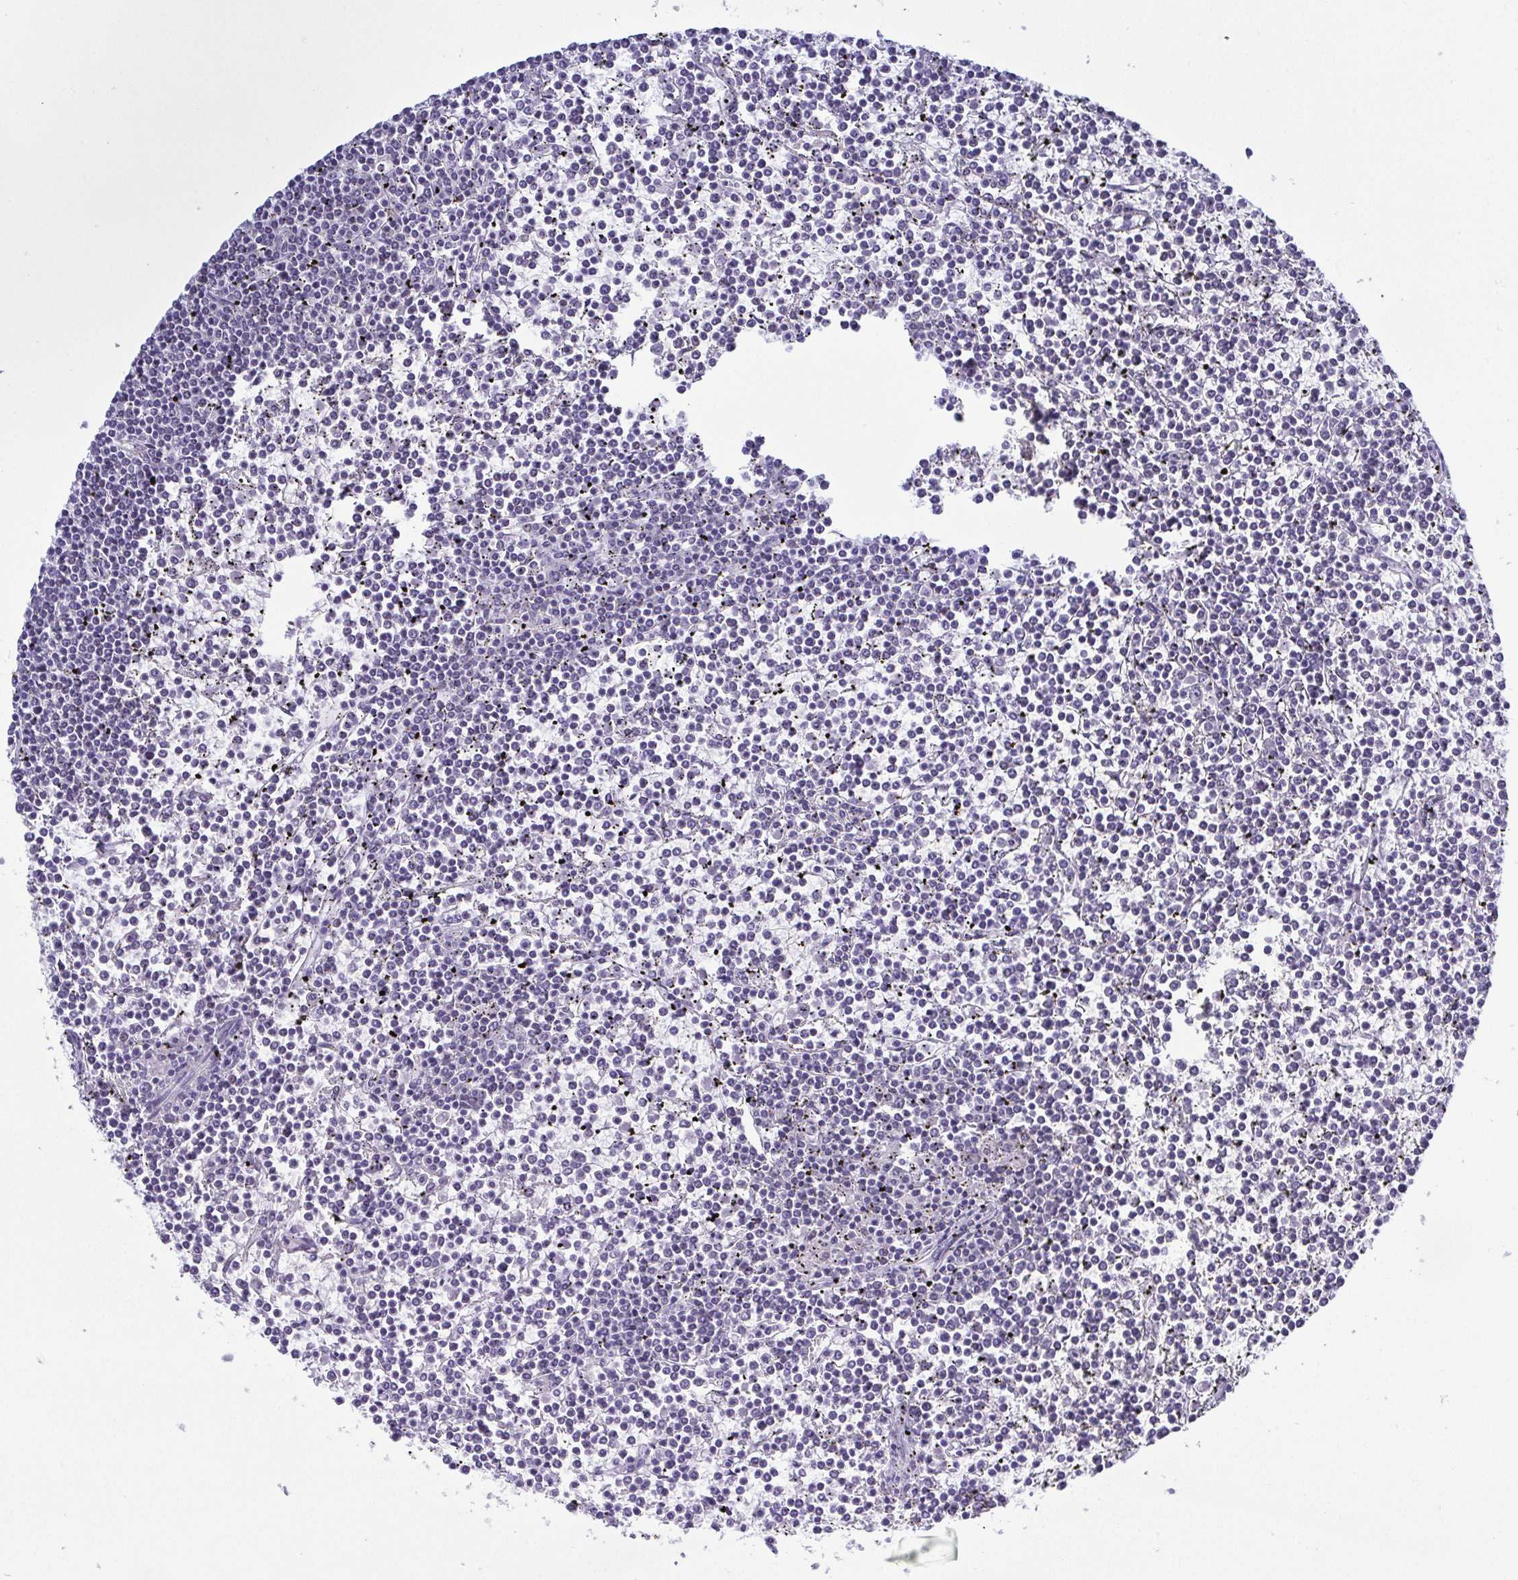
{"staining": {"intensity": "negative", "quantity": "none", "location": "none"}, "tissue": "lymphoma", "cell_type": "Tumor cells", "image_type": "cancer", "snomed": [{"axis": "morphology", "description": "Malignant lymphoma, non-Hodgkin's type, Low grade"}, {"axis": "topography", "description": "Spleen"}], "caption": "IHC histopathology image of neoplastic tissue: low-grade malignant lymphoma, non-Hodgkin's type stained with DAB exhibits no significant protein positivity in tumor cells. (Brightfield microscopy of DAB immunohistochemistry (IHC) at high magnification).", "gene": "BZW1", "patient": {"sex": "female", "age": 19}}